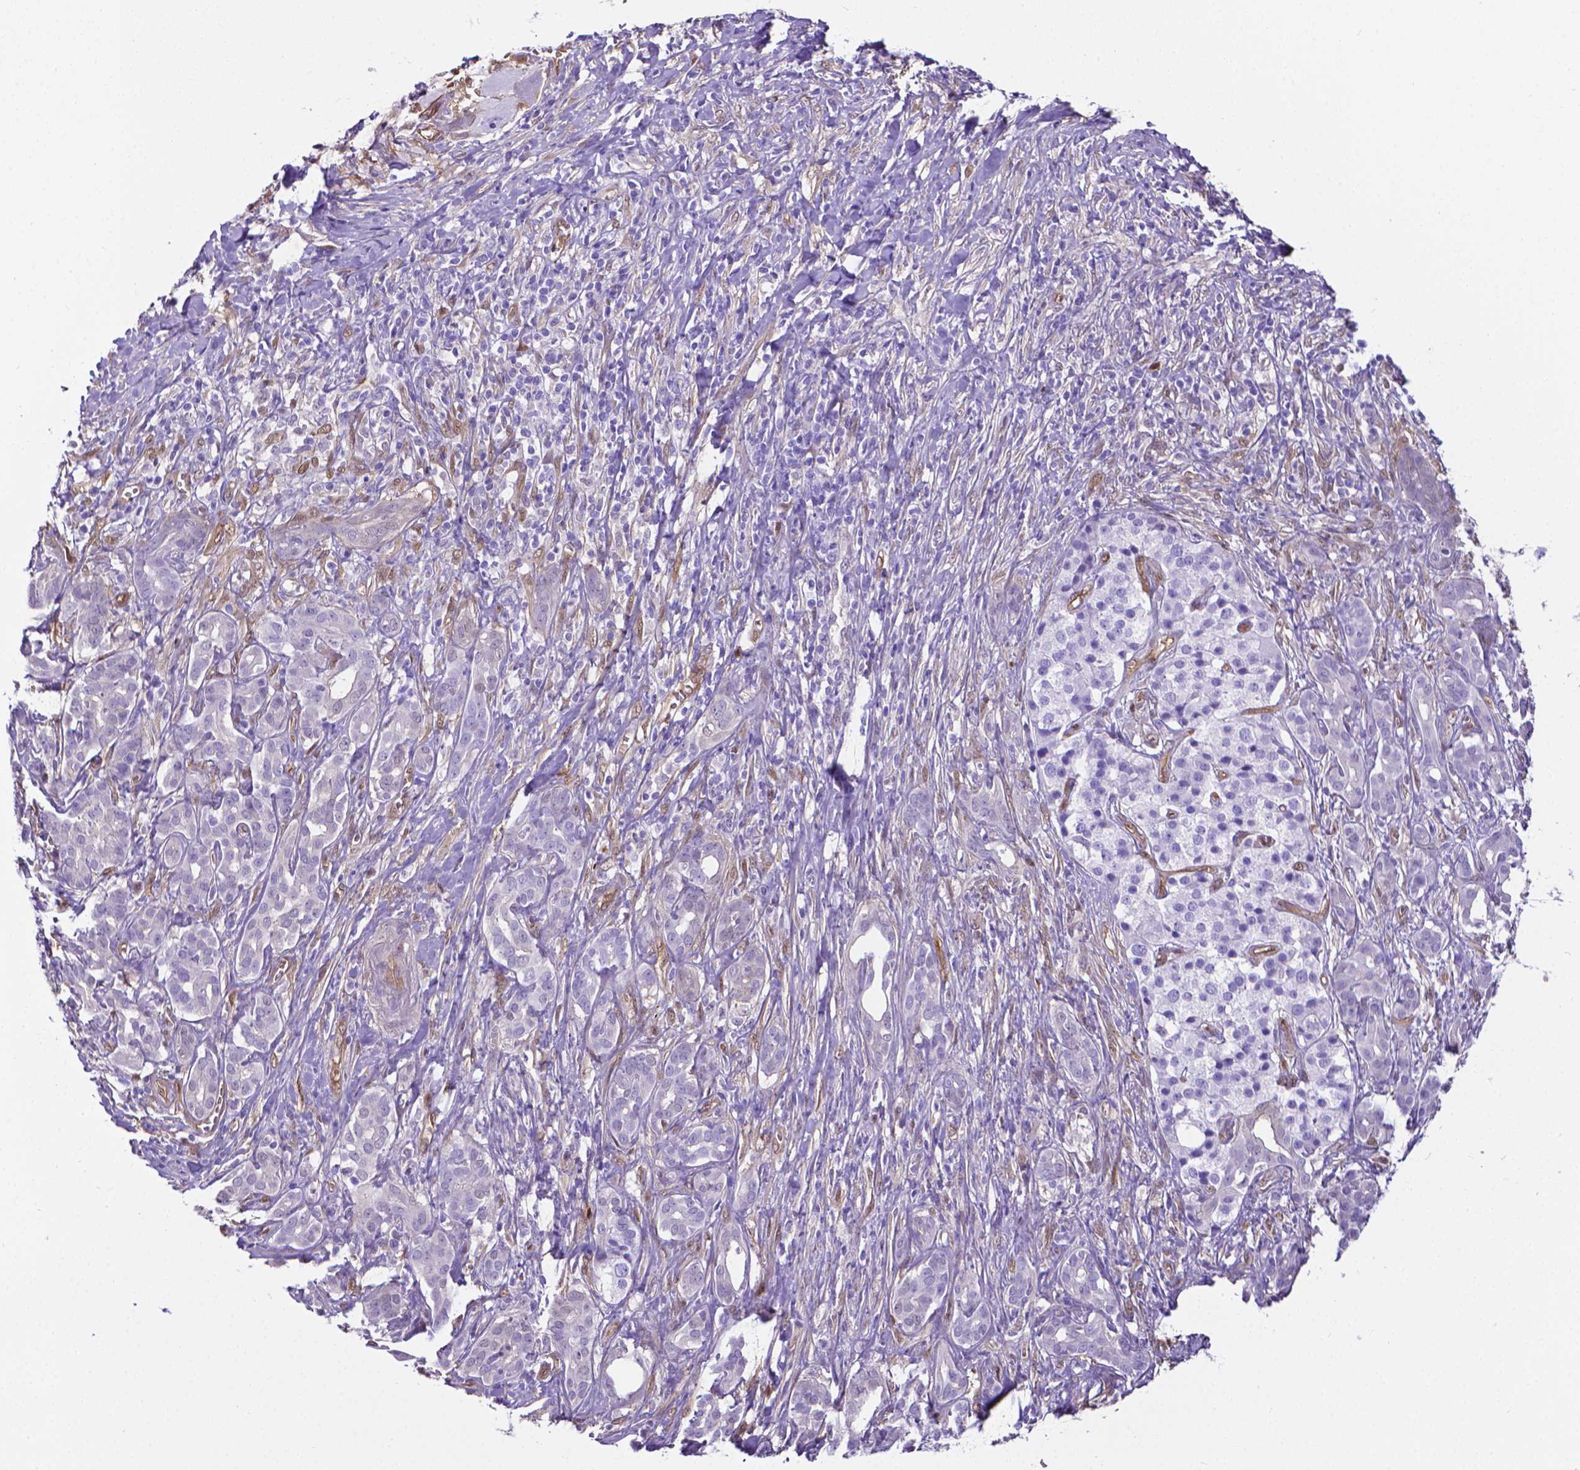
{"staining": {"intensity": "negative", "quantity": "none", "location": "none"}, "tissue": "pancreatic cancer", "cell_type": "Tumor cells", "image_type": "cancer", "snomed": [{"axis": "morphology", "description": "Adenocarcinoma, NOS"}, {"axis": "topography", "description": "Pancreas"}], "caption": "Pancreatic cancer was stained to show a protein in brown. There is no significant staining in tumor cells.", "gene": "CLIC4", "patient": {"sex": "male", "age": 61}}